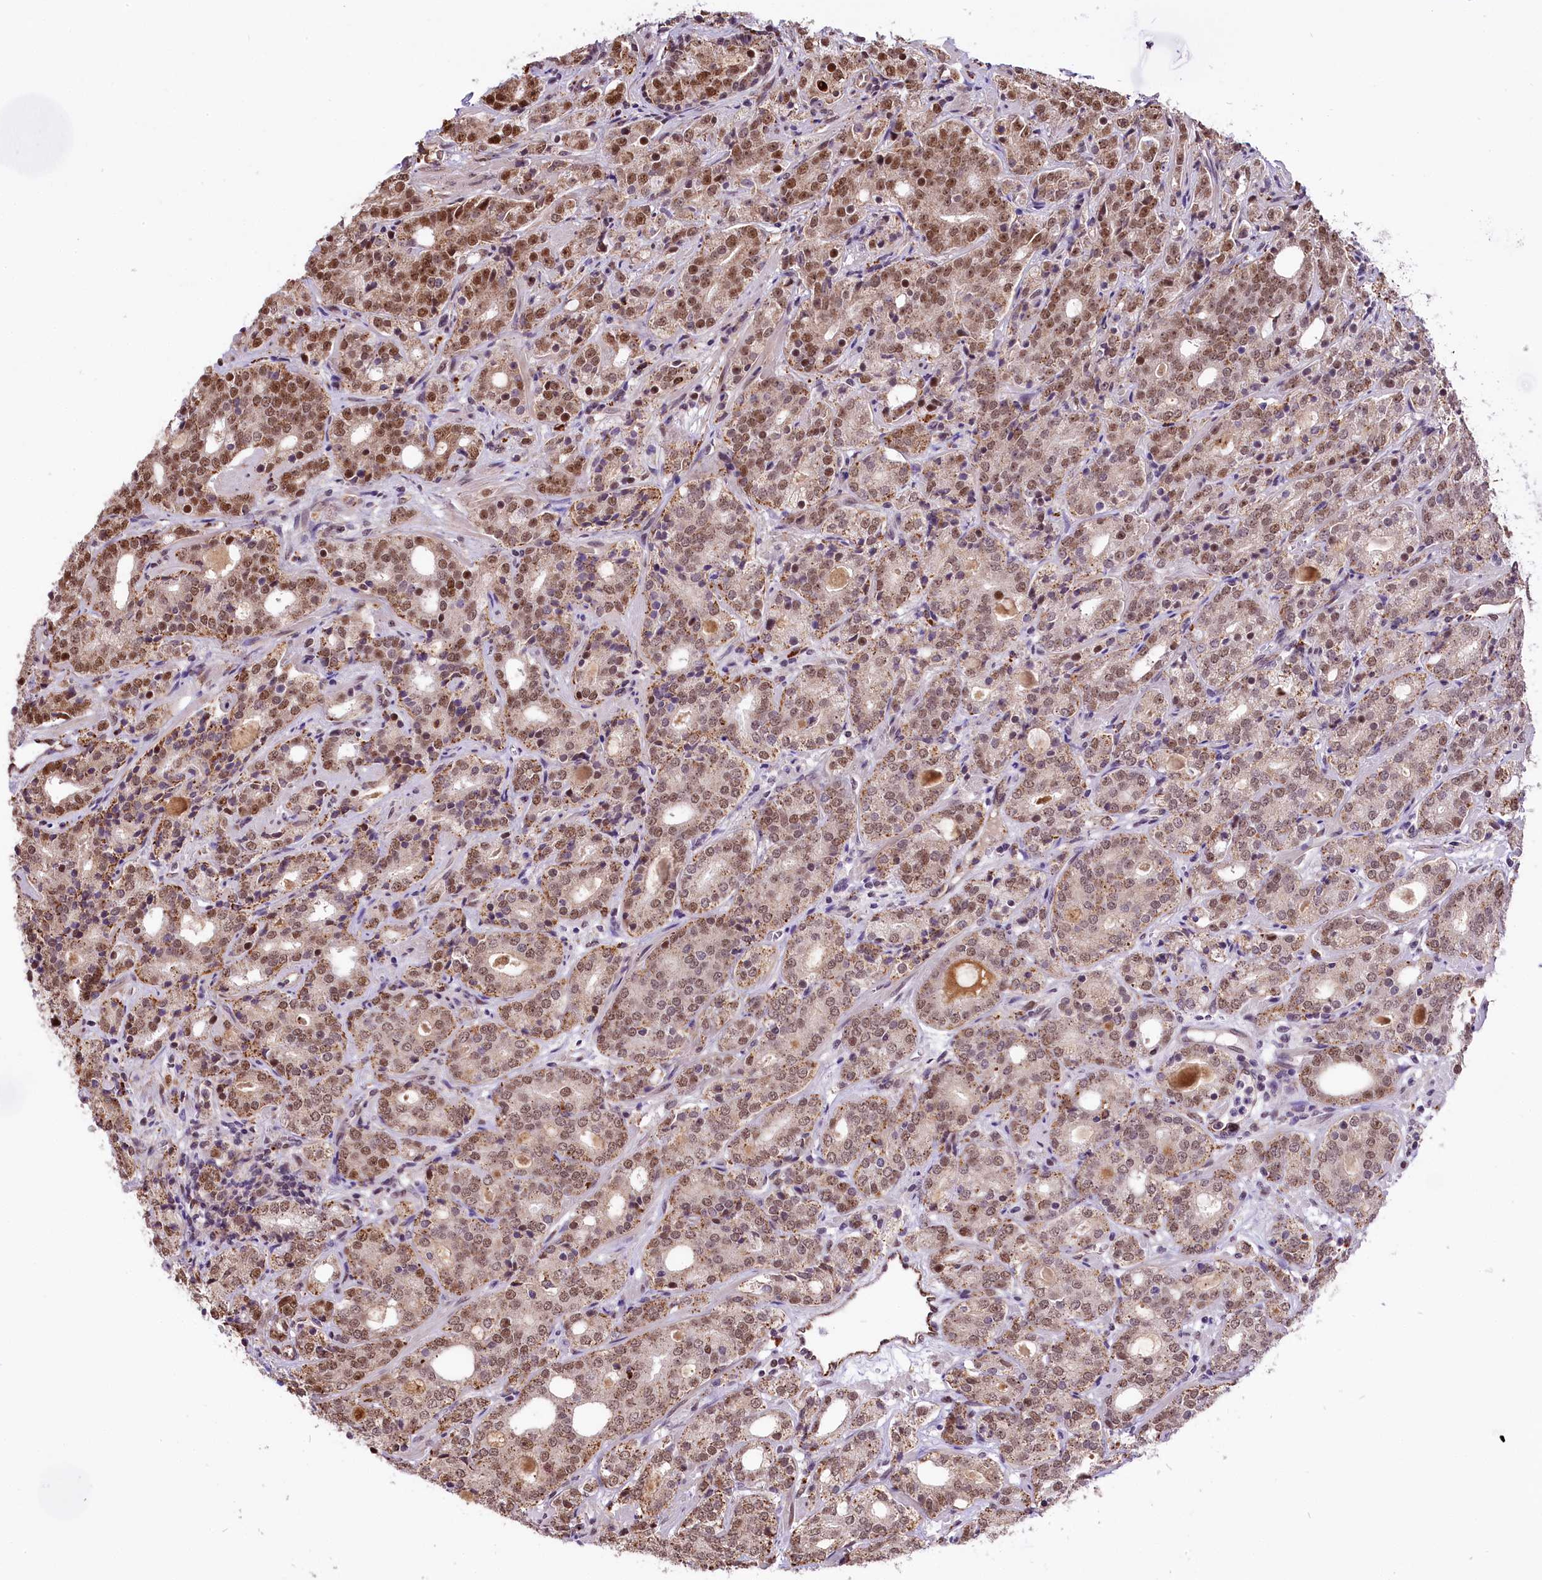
{"staining": {"intensity": "moderate", "quantity": ">75%", "location": "cytoplasmic/membranous,nuclear"}, "tissue": "prostate cancer", "cell_type": "Tumor cells", "image_type": "cancer", "snomed": [{"axis": "morphology", "description": "Adenocarcinoma, High grade"}, {"axis": "topography", "description": "Prostate"}], "caption": "Immunohistochemical staining of human prostate high-grade adenocarcinoma exhibits medium levels of moderate cytoplasmic/membranous and nuclear protein positivity in about >75% of tumor cells.", "gene": "MRPL54", "patient": {"sex": "male", "age": 64}}